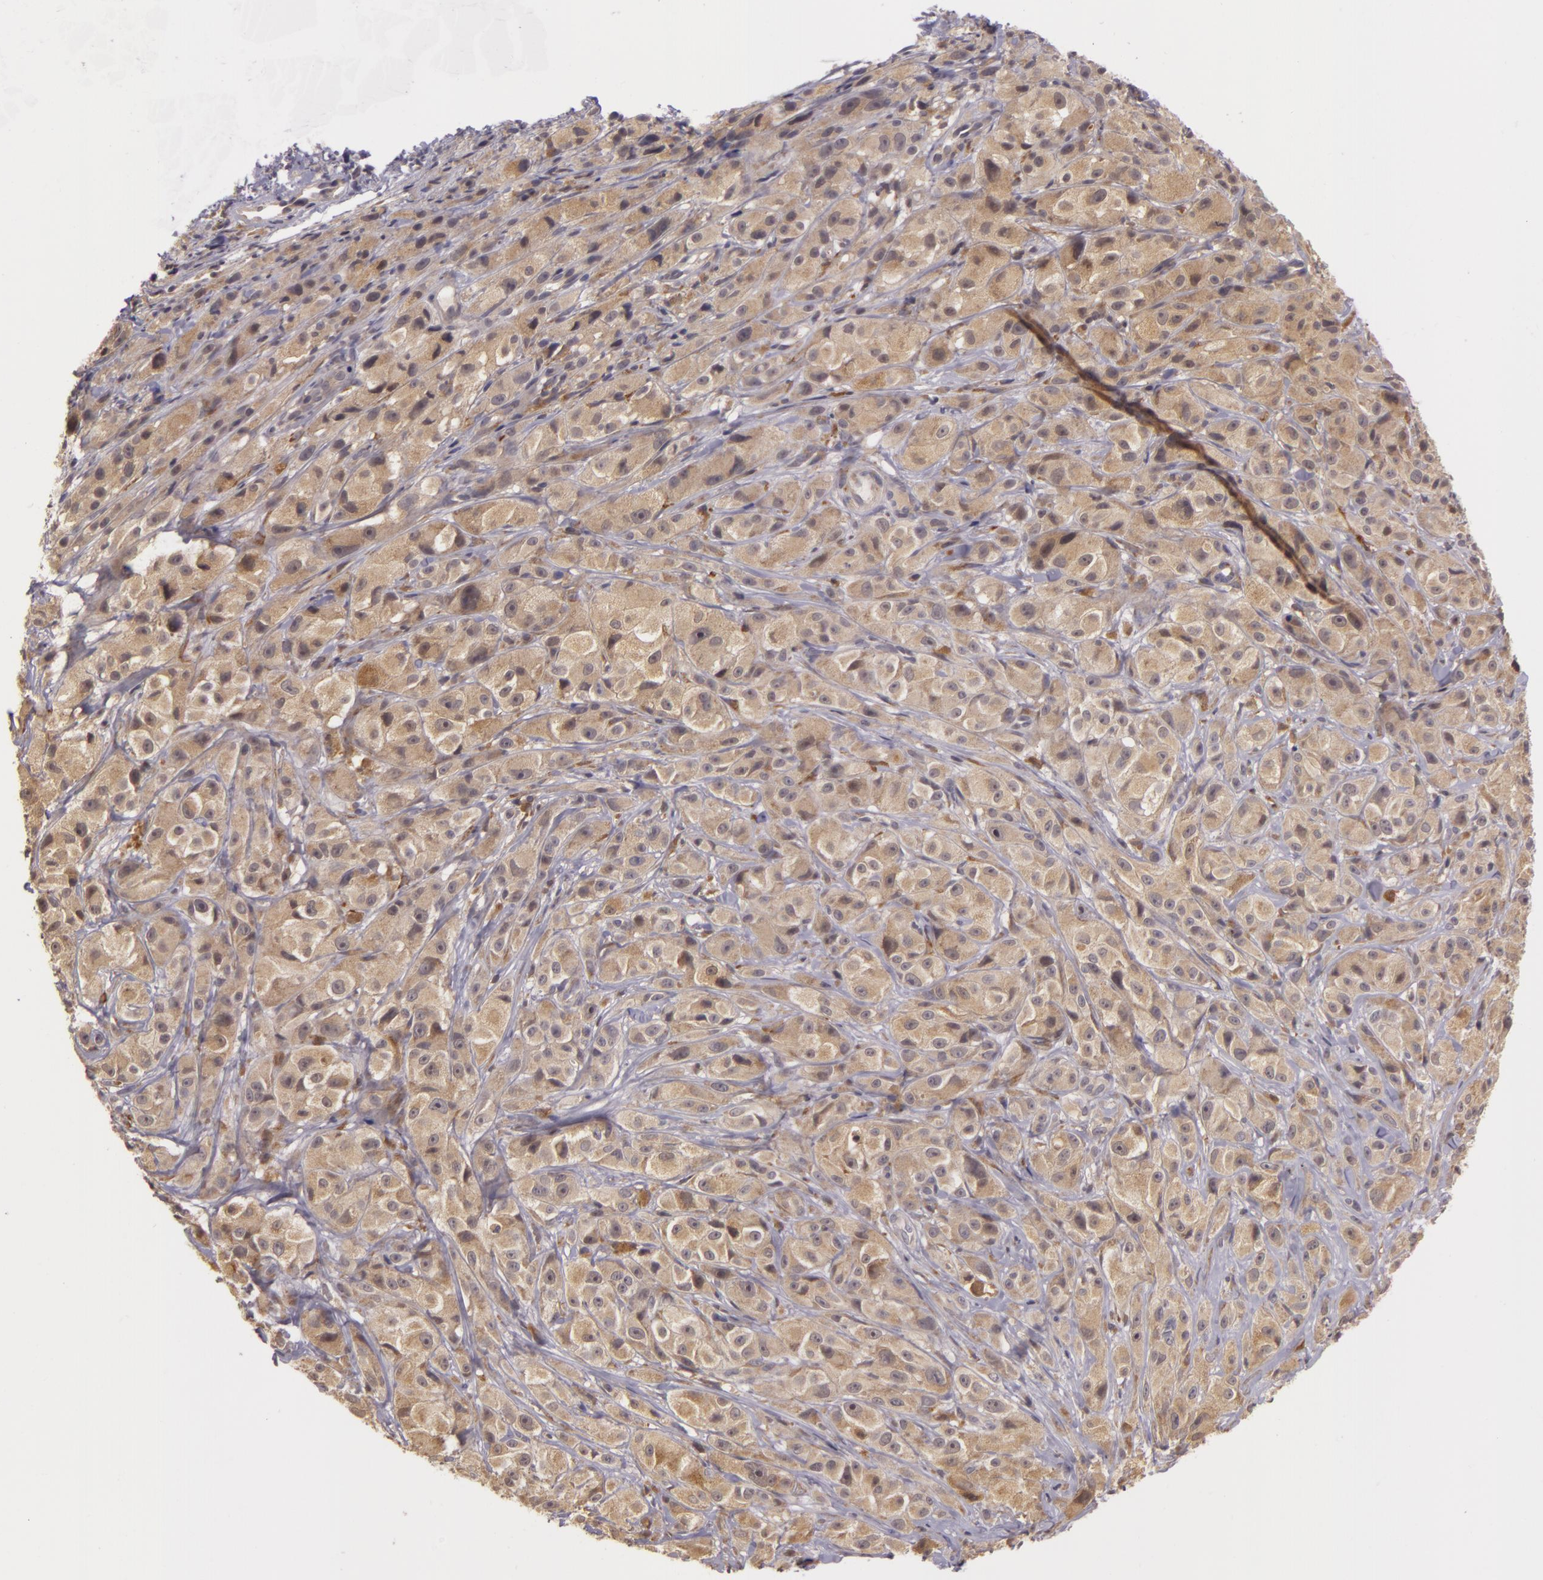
{"staining": {"intensity": "weak", "quantity": ">75%", "location": "cytoplasmic/membranous"}, "tissue": "melanoma", "cell_type": "Tumor cells", "image_type": "cancer", "snomed": [{"axis": "morphology", "description": "Malignant melanoma, NOS"}, {"axis": "topography", "description": "Skin"}], "caption": "Protein staining by immunohistochemistry (IHC) reveals weak cytoplasmic/membranous staining in about >75% of tumor cells in malignant melanoma.", "gene": "PPP1R3F", "patient": {"sex": "male", "age": 56}}